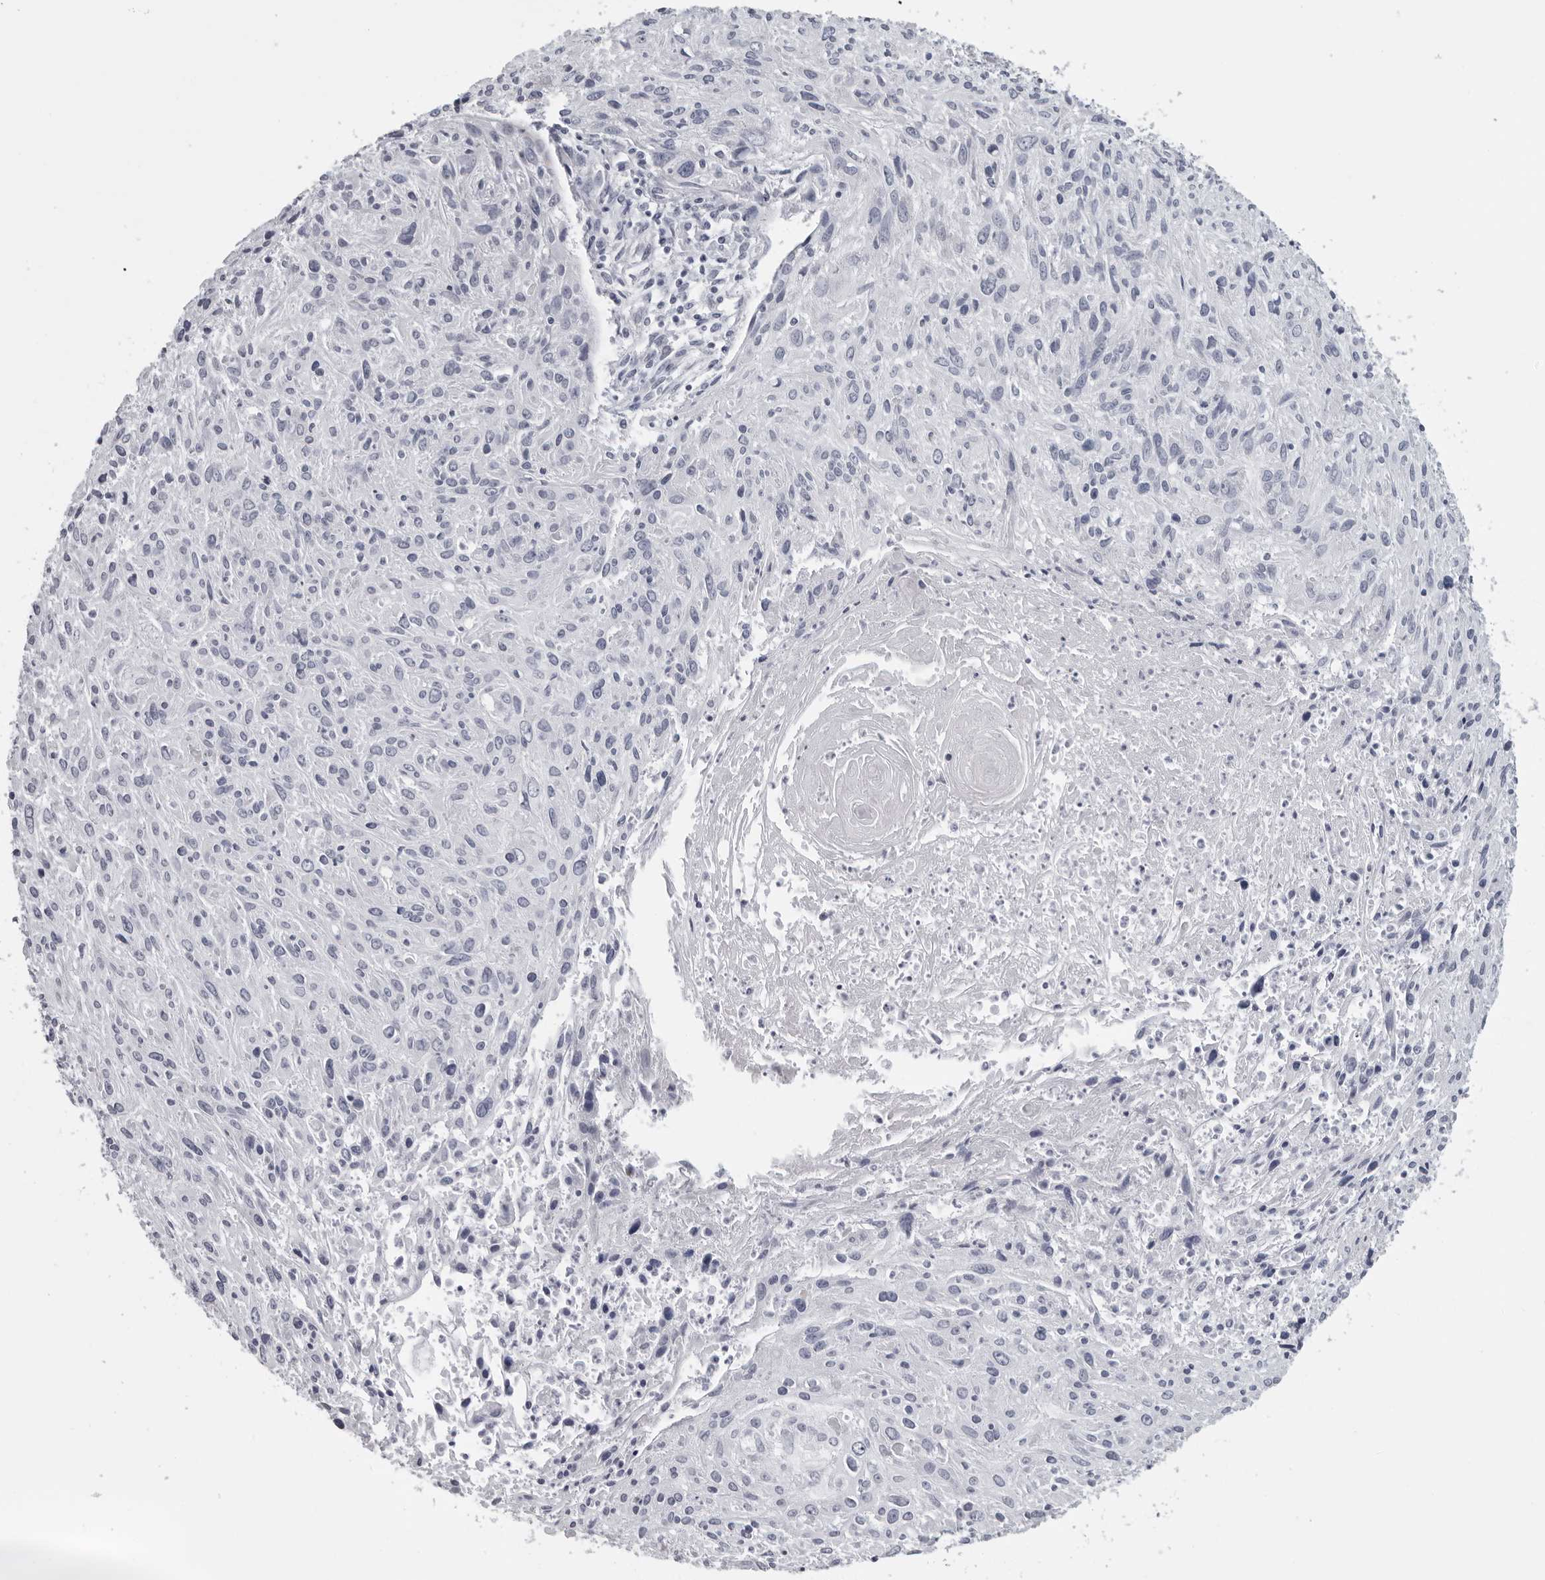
{"staining": {"intensity": "negative", "quantity": "none", "location": "none"}, "tissue": "cervical cancer", "cell_type": "Tumor cells", "image_type": "cancer", "snomed": [{"axis": "morphology", "description": "Squamous cell carcinoma, NOS"}, {"axis": "topography", "description": "Cervix"}], "caption": "This is an immunohistochemistry (IHC) photomicrograph of human cervical cancer. There is no positivity in tumor cells.", "gene": "OPLAH", "patient": {"sex": "female", "age": 51}}